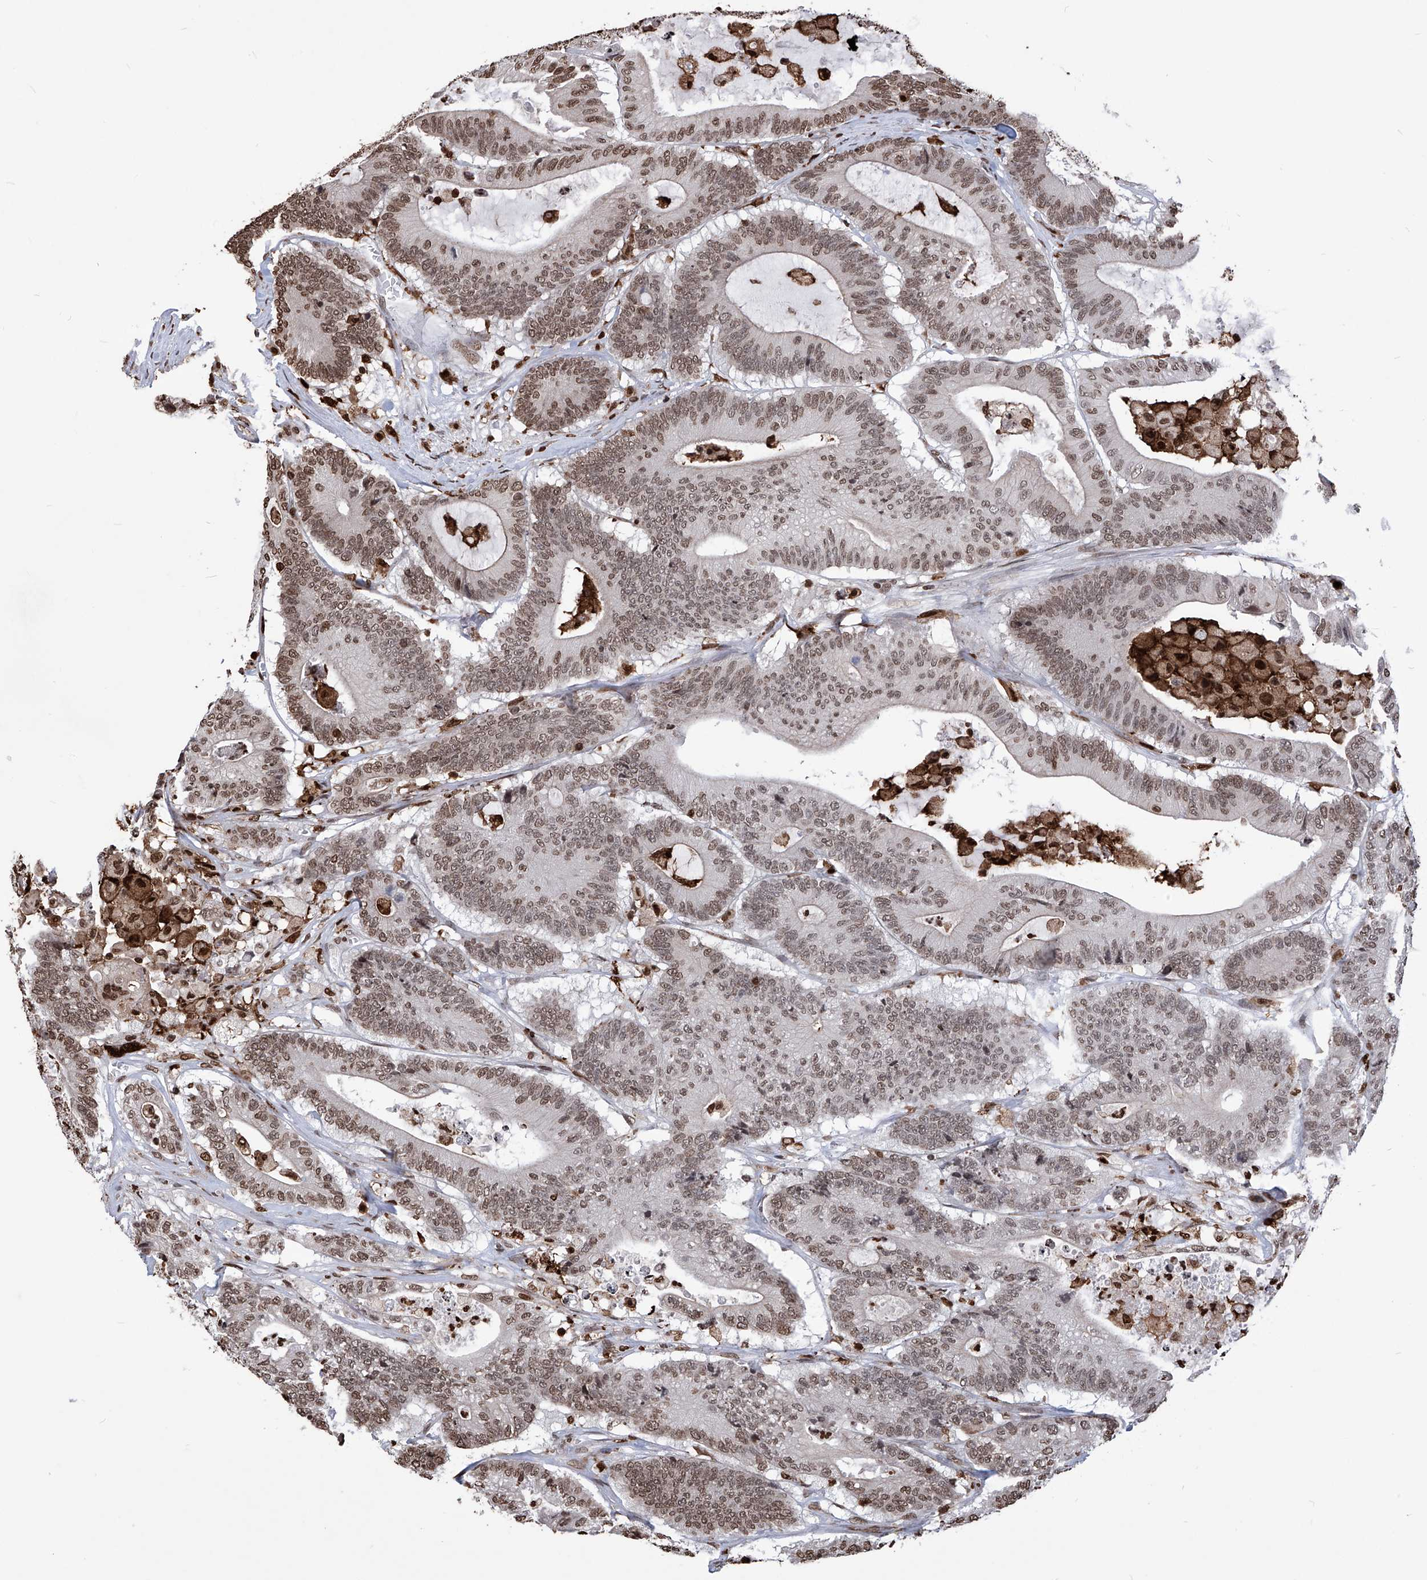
{"staining": {"intensity": "moderate", "quantity": ">75%", "location": "nuclear"}, "tissue": "colorectal cancer", "cell_type": "Tumor cells", "image_type": "cancer", "snomed": [{"axis": "morphology", "description": "Adenocarcinoma, NOS"}, {"axis": "topography", "description": "Colon"}], "caption": "Brown immunohistochemical staining in human colorectal cancer displays moderate nuclear positivity in approximately >75% of tumor cells.", "gene": "CFAP410", "patient": {"sex": "female", "age": 84}}